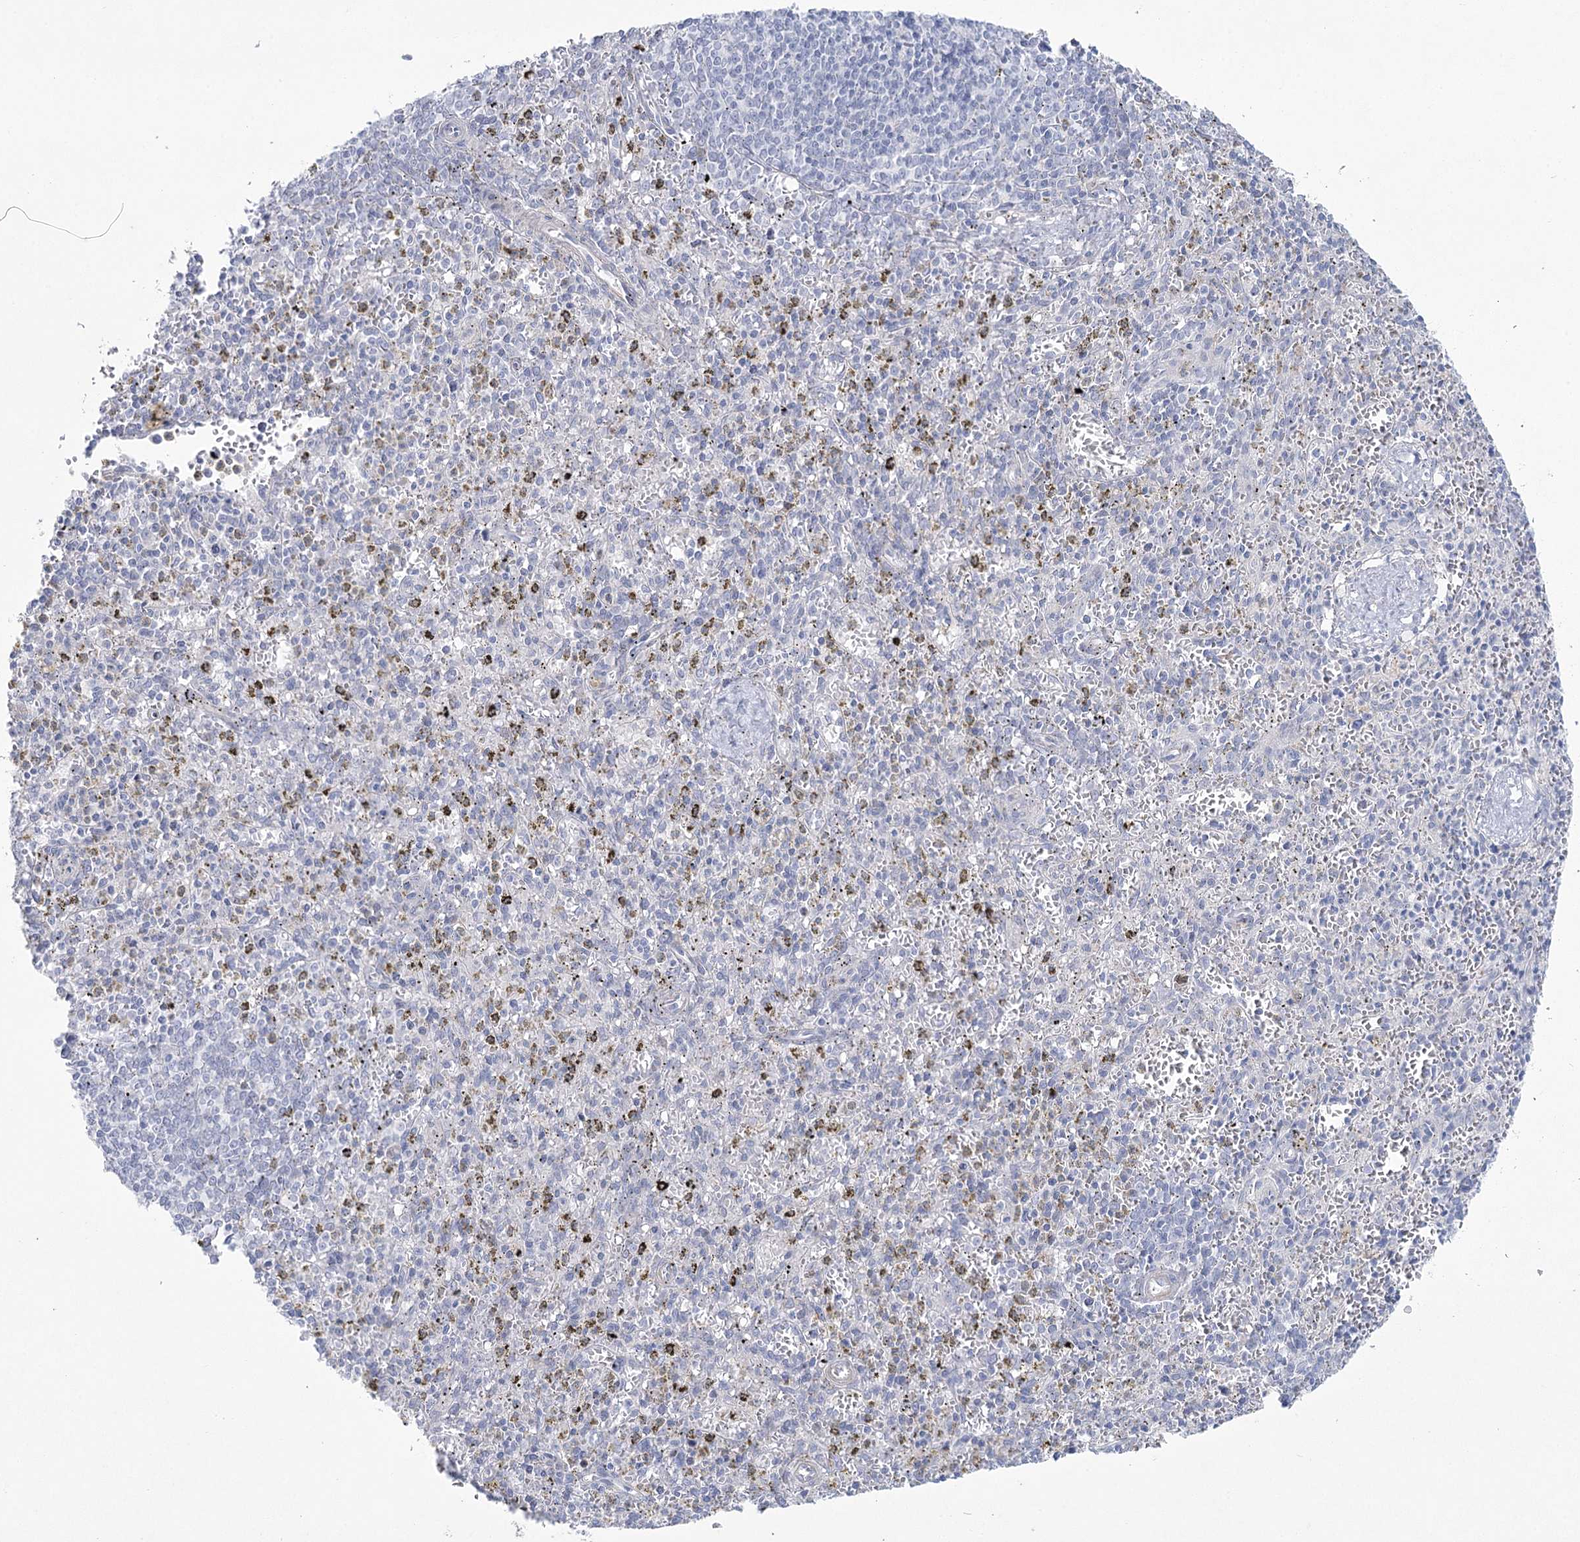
{"staining": {"intensity": "negative", "quantity": "none", "location": "none"}, "tissue": "spleen", "cell_type": "Cells in red pulp", "image_type": "normal", "snomed": [{"axis": "morphology", "description": "Normal tissue, NOS"}, {"axis": "topography", "description": "Spleen"}], "caption": "Photomicrograph shows no significant protein staining in cells in red pulp of unremarkable spleen.", "gene": "CCDC88A", "patient": {"sex": "male", "age": 72}}